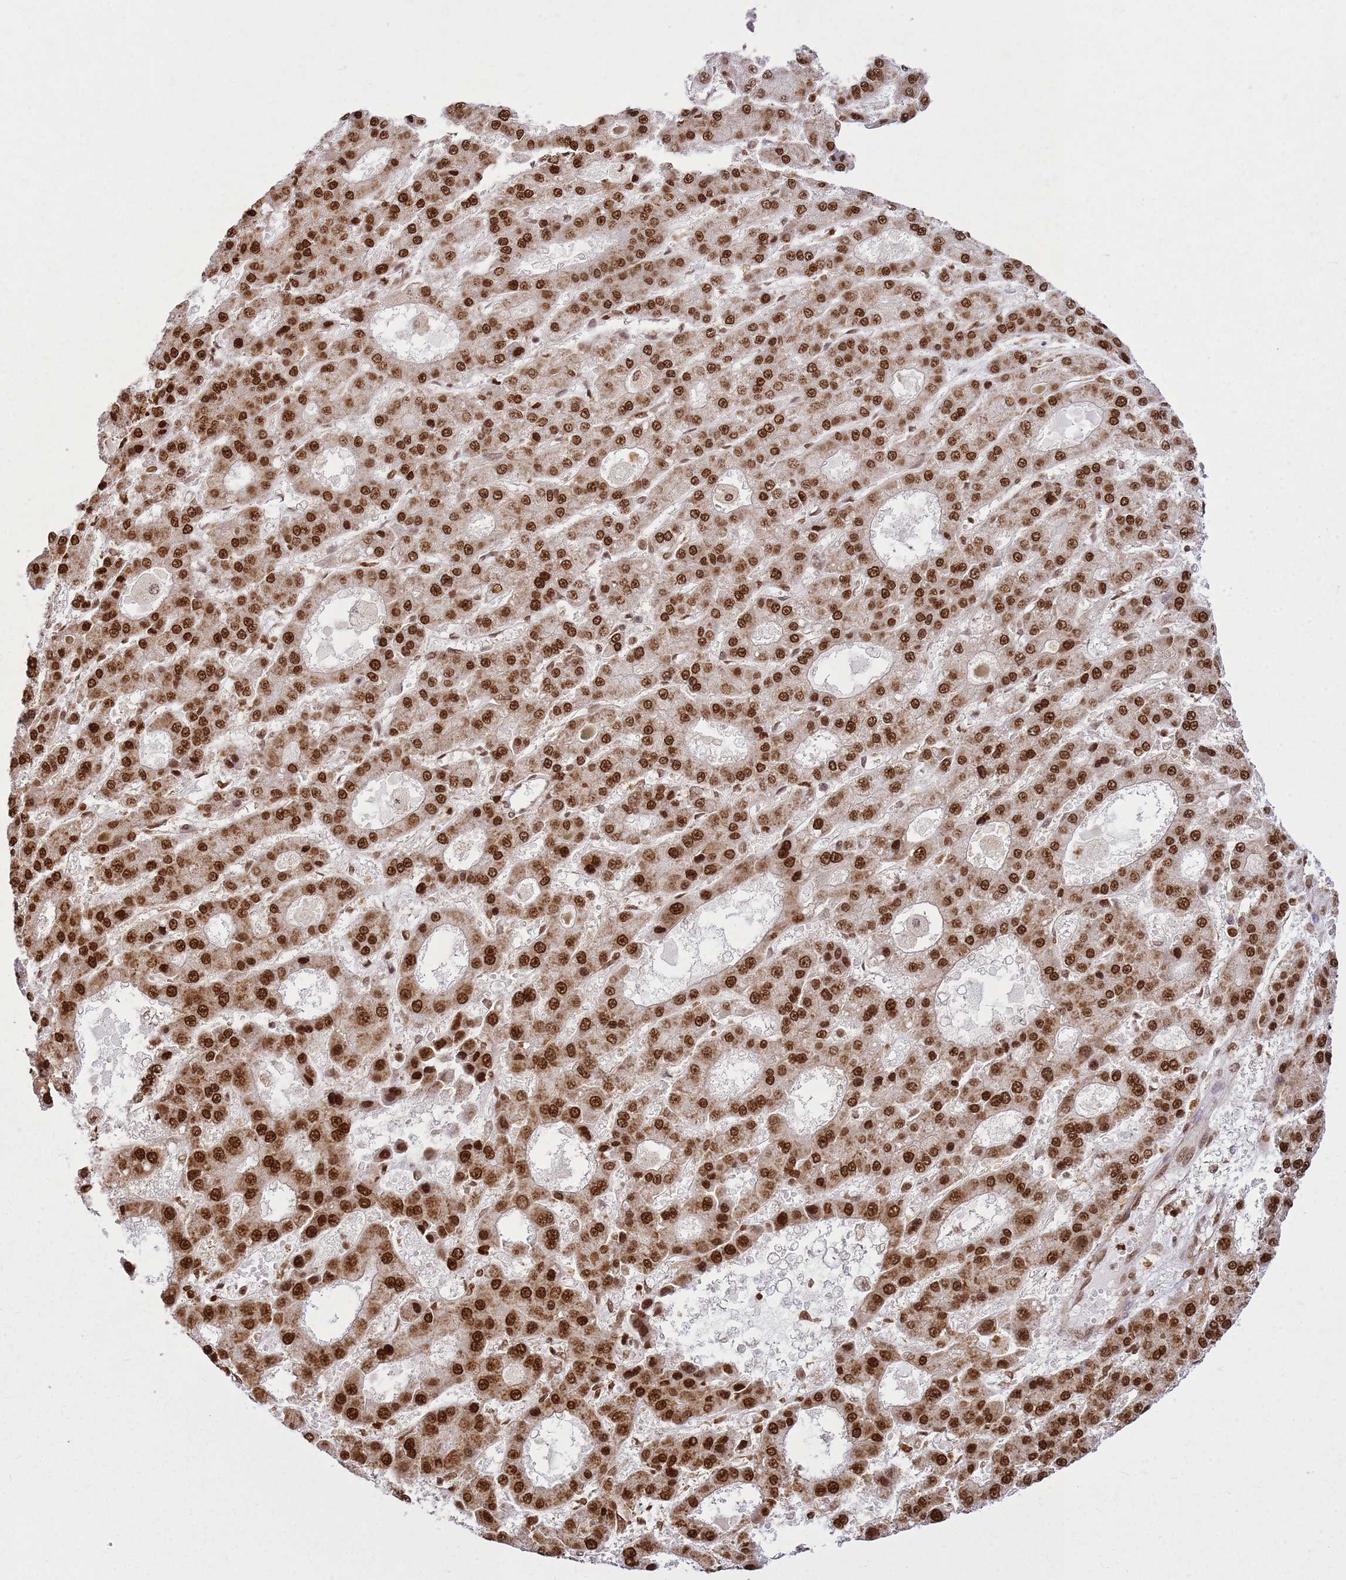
{"staining": {"intensity": "strong", "quantity": ">75%", "location": "nuclear"}, "tissue": "liver cancer", "cell_type": "Tumor cells", "image_type": "cancer", "snomed": [{"axis": "morphology", "description": "Carcinoma, Hepatocellular, NOS"}, {"axis": "topography", "description": "Liver"}], "caption": "Approximately >75% of tumor cells in human liver cancer (hepatocellular carcinoma) exhibit strong nuclear protein staining as visualized by brown immunohistochemical staining.", "gene": "APEX1", "patient": {"sex": "male", "age": 70}}